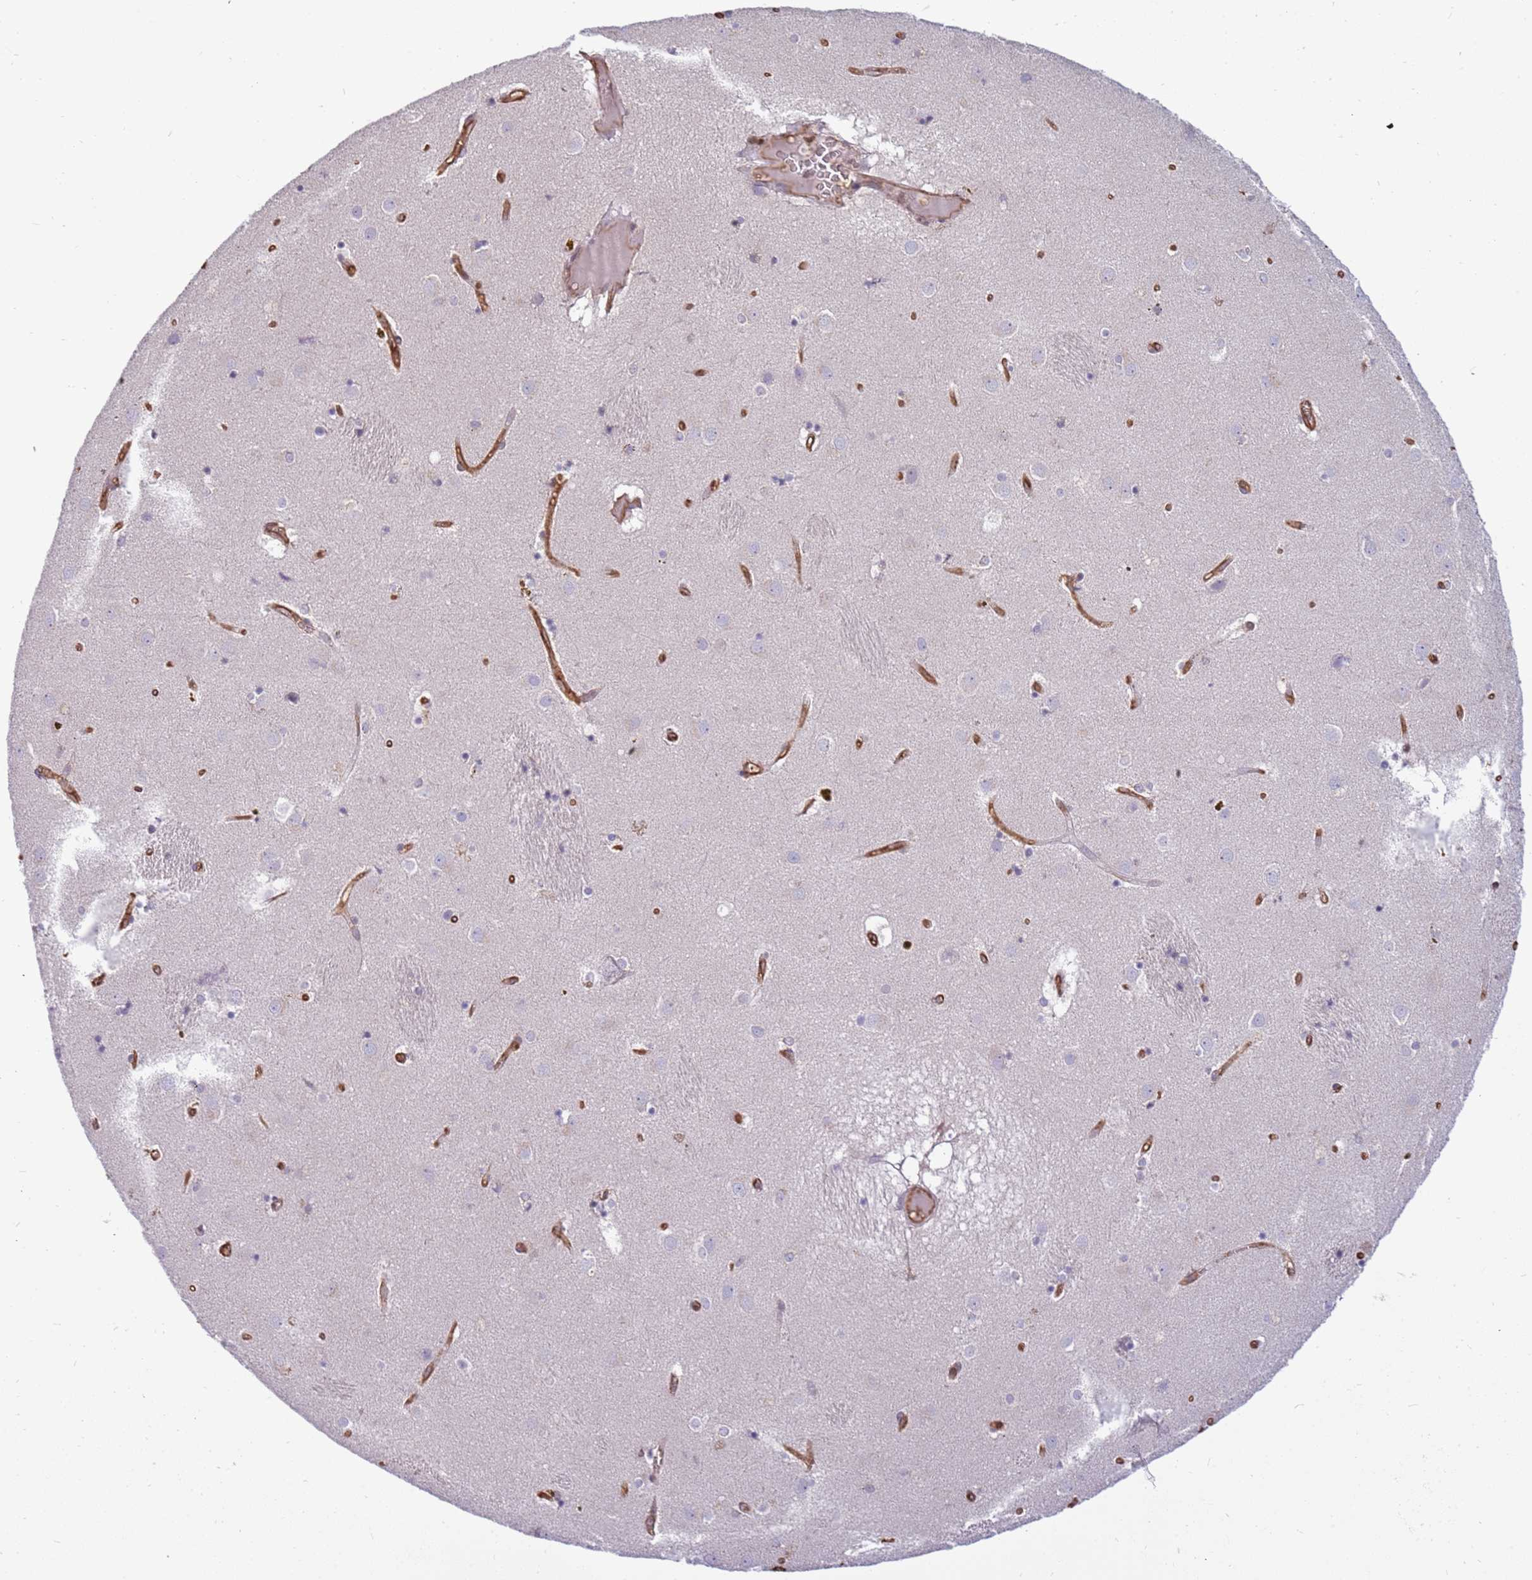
{"staining": {"intensity": "negative", "quantity": "none", "location": "none"}, "tissue": "caudate", "cell_type": "Glial cells", "image_type": "normal", "snomed": [{"axis": "morphology", "description": "Normal tissue, NOS"}, {"axis": "topography", "description": "Lateral ventricle wall"}], "caption": "This is a image of immunohistochemistry (IHC) staining of unremarkable caudate, which shows no expression in glial cells.", "gene": "ARHGEF35", "patient": {"sex": "male", "age": 70}}